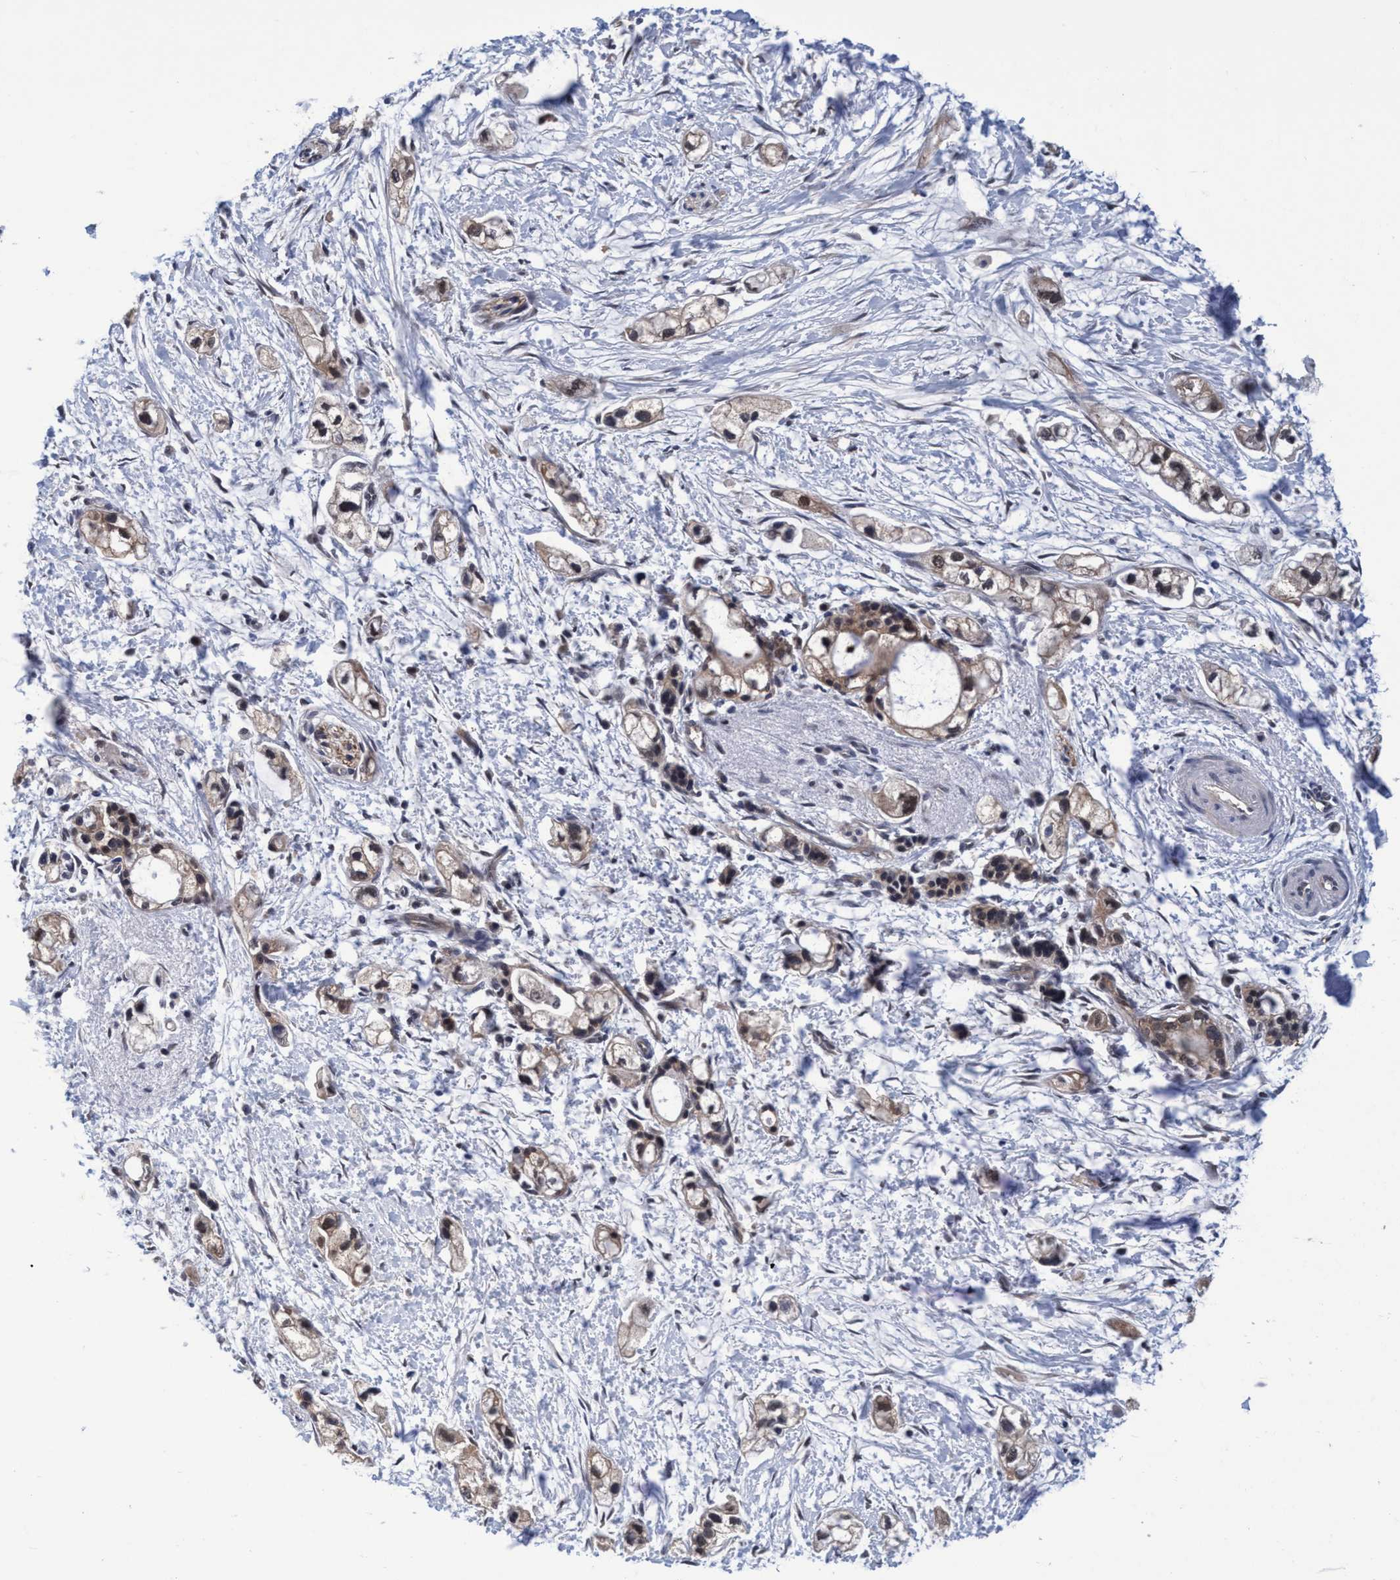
{"staining": {"intensity": "weak", "quantity": ">75%", "location": "cytoplasmic/membranous"}, "tissue": "pancreatic cancer", "cell_type": "Tumor cells", "image_type": "cancer", "snomed": [{"axis": "morphology", "description": "Adenocarcinoma, NOS"}, {"axis": "topography", "description": "Pancreas"}], "caption": "The micrograph exhibits a brown stain indicating the presence of a protein in the cytoplasmic/membranous of tumor cells in pancreatic adenocarcinoma.", "gene": "PSMD12", "patient": {"sex": "male", "age": 74}}